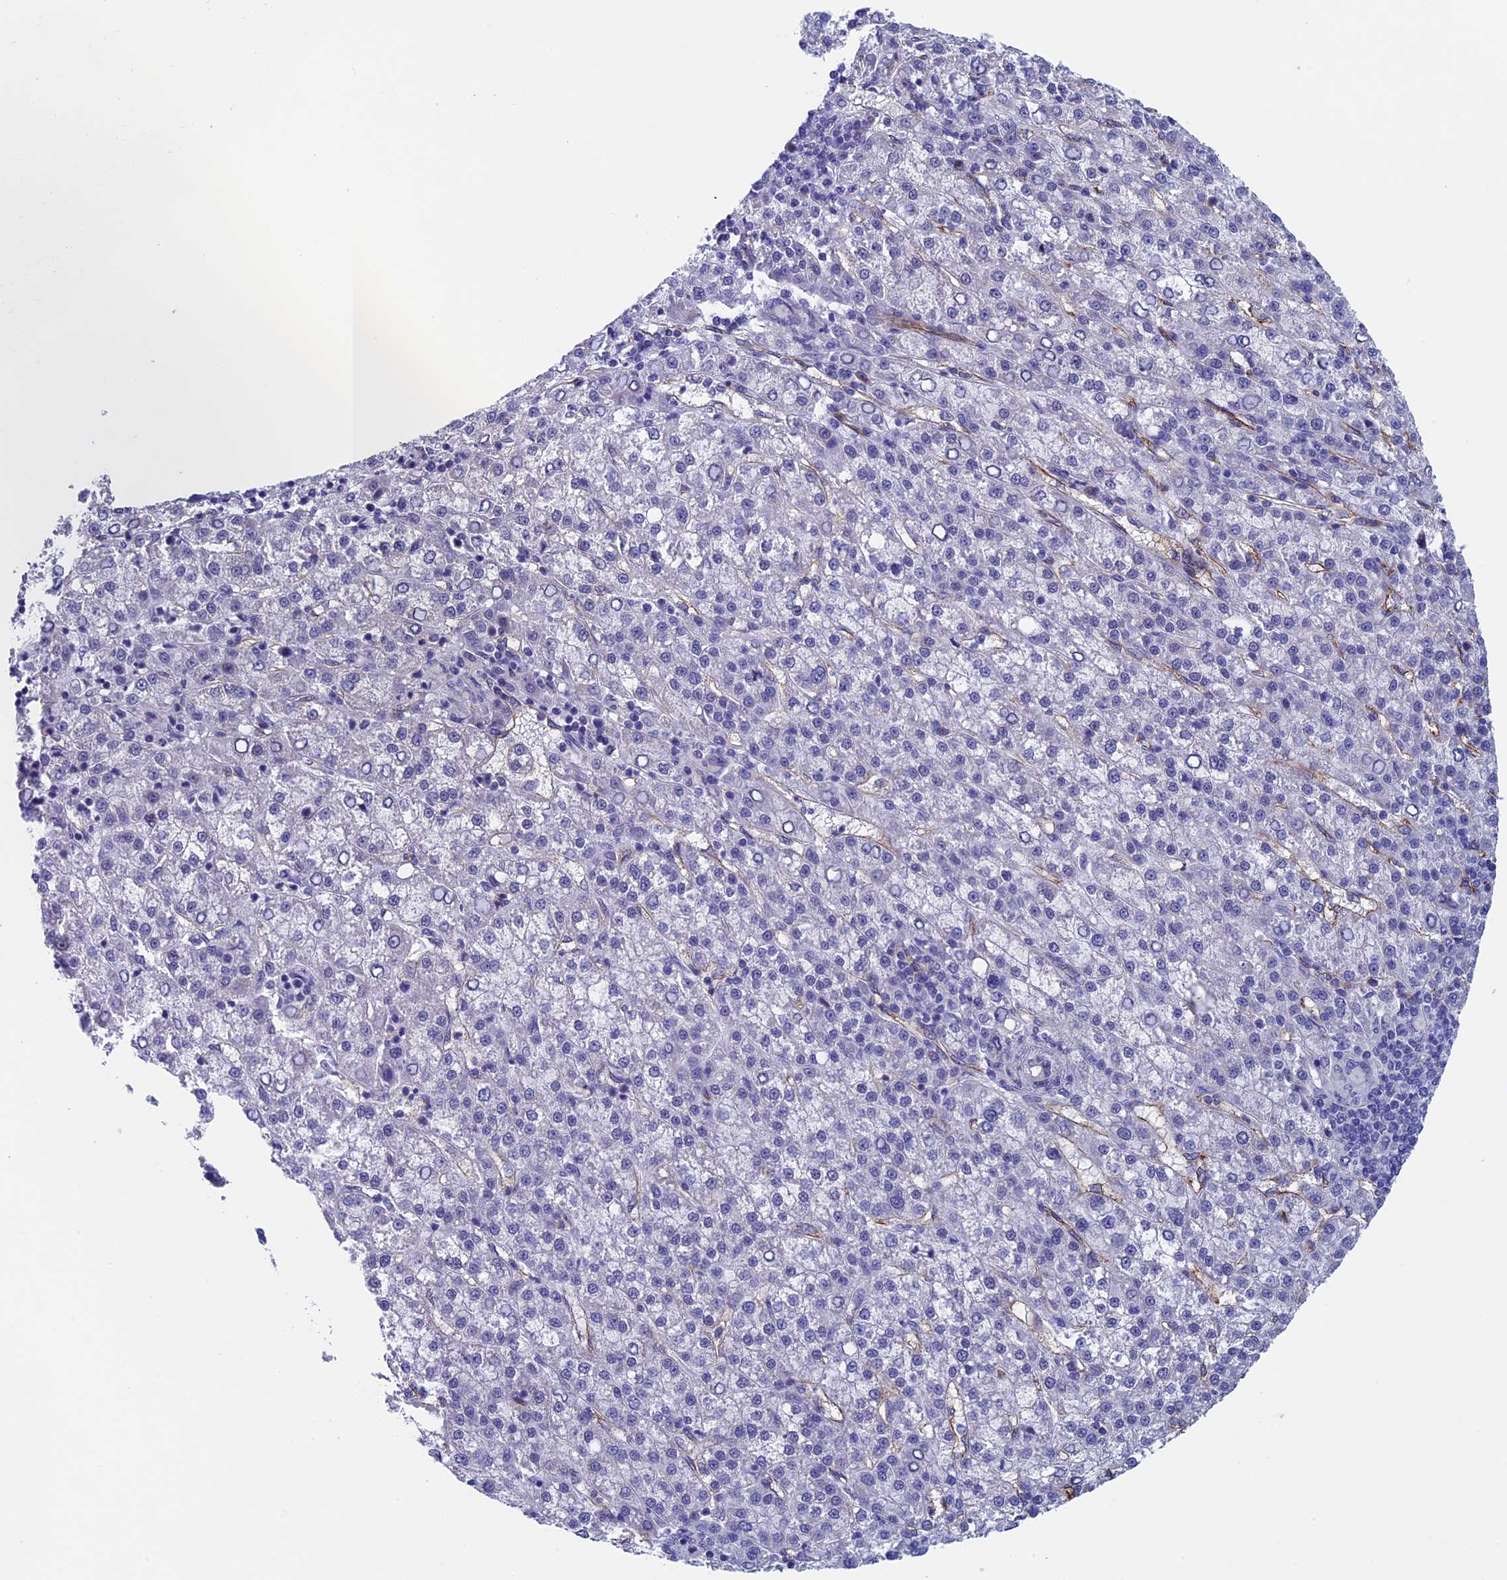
{"staining": {"intensity": "negative", "quantity": "none", "location": "none"}, "tissue": "liver cancer", "cell_type": "Tumor cells", "image_type": "cancer", "snomed": [{"axis": "morphology", "description": "Carcinoma, Hepatocellular, NOS"}, {"axis": "topography", "description": "Liver"}], "caption": "Immunohistochemistry (IHC) photomicrograph of neoplastic tissue: human liver cancer (hepatocellular carcinoma) stained with DAB shows no significant protein positivity in tumor cells. (Stains: DAB IHC with hematoxylin counter stain, Microscopy: brightfield microscopy at high magnification).", "gene": "INSYN1", "patient": {"sex": "female", "age": 58}}